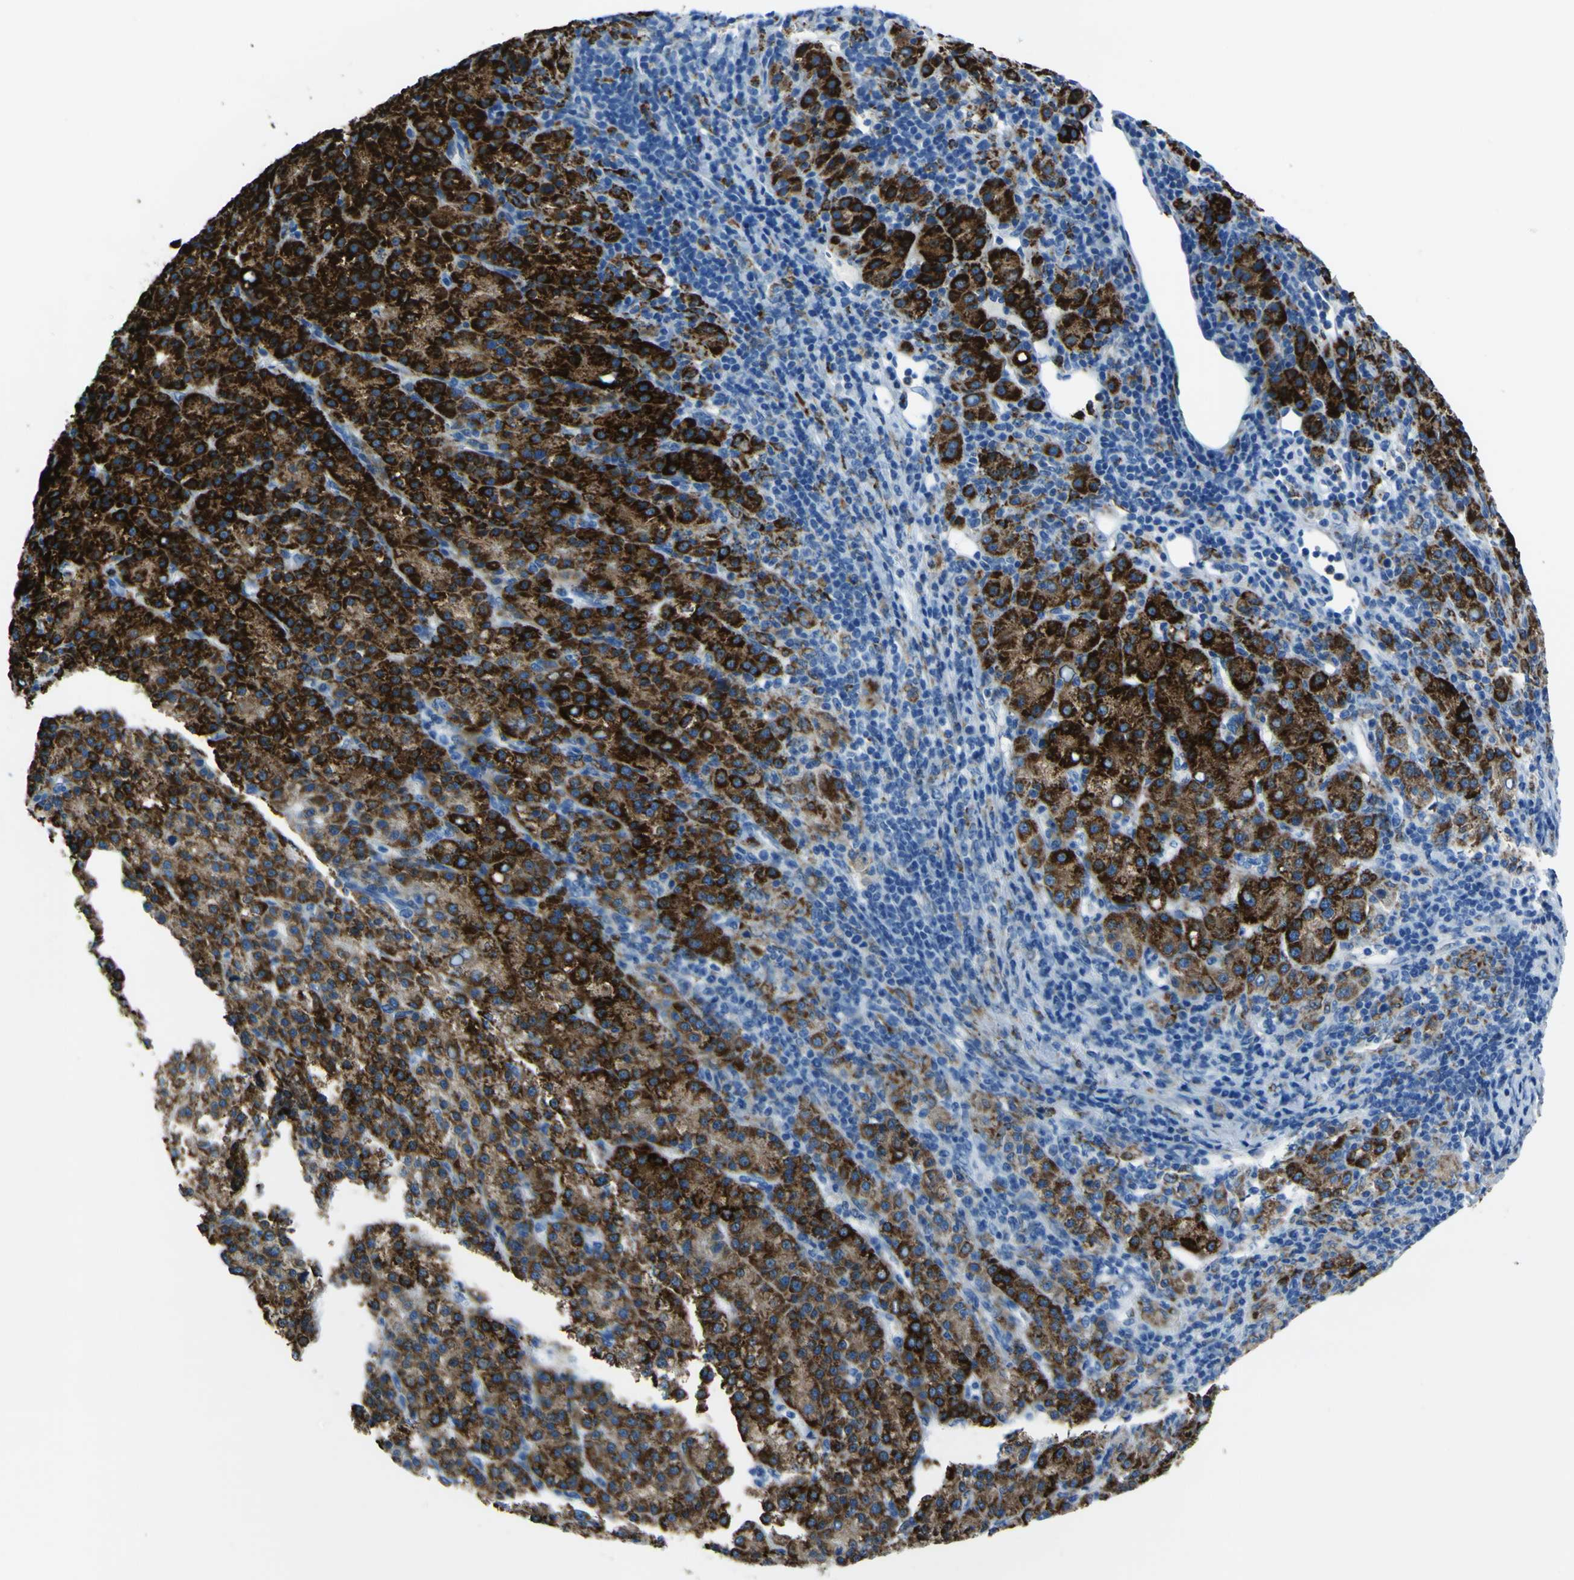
{"staining": {"intensity": "strong", "quantity": ">75%", "location": "cytoplasmic/membranous"}, "tissue": "liver cancer", "cell_type": "Tumor cells", "image_type": "cancer", "snomed": [{"axis": "morphology", "description": "Carcinoma, Hepatocellular, NOS"}, {"axis": "topography", "description": "Liver"}], "caption": "Immunohistochemical staining of human liver hepatocellular carcinoma exhibits high levels of strong cytoplasmic/membranous positivity in approximately >75% of tumor cells. (Stains: DAB (3,3'-diaminobenzidine) in brown, nuclei in blue, Microscopy: brightfield microscopy at high magnification).", "gene": "ACSL1", "patient": {"sex": "female", "age": 58}}